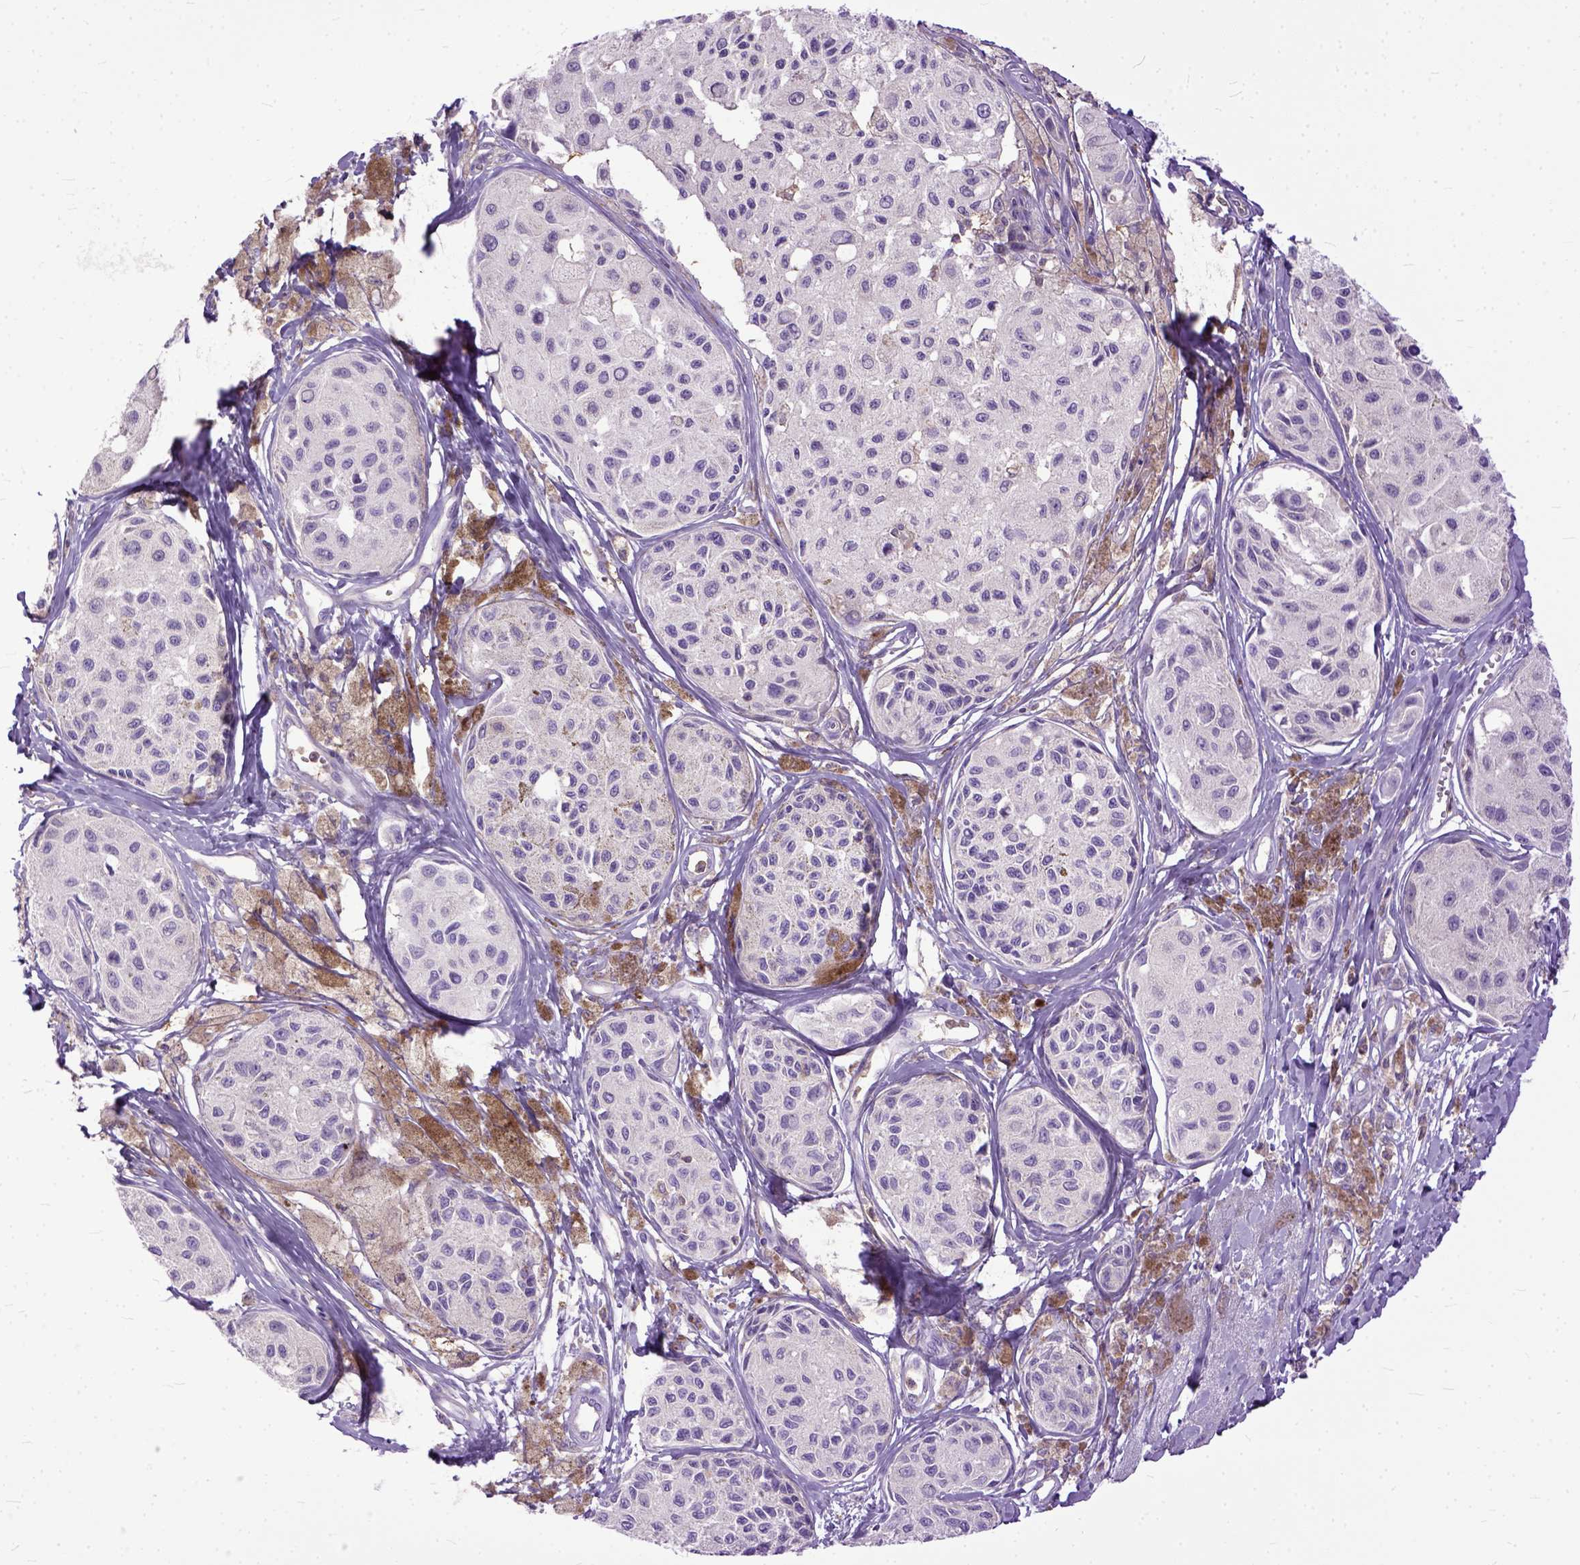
{"staining": {"intensity": "negative", "quantity": "none", "location": "none"}, "tissue": "melanoma", "cell_type": "Tumor cells", "image_type": "cancer", "snomed": [{"axis": "morphology", "description": "Malignant melanoma, NOS"}, {"axis": "topography", "description": "Skin"}], "caption": "An image of human melanoma is negative for staining in tumor cells.", "gene": "NAMPT", "patient": {"sex": "female", "age": 38}}